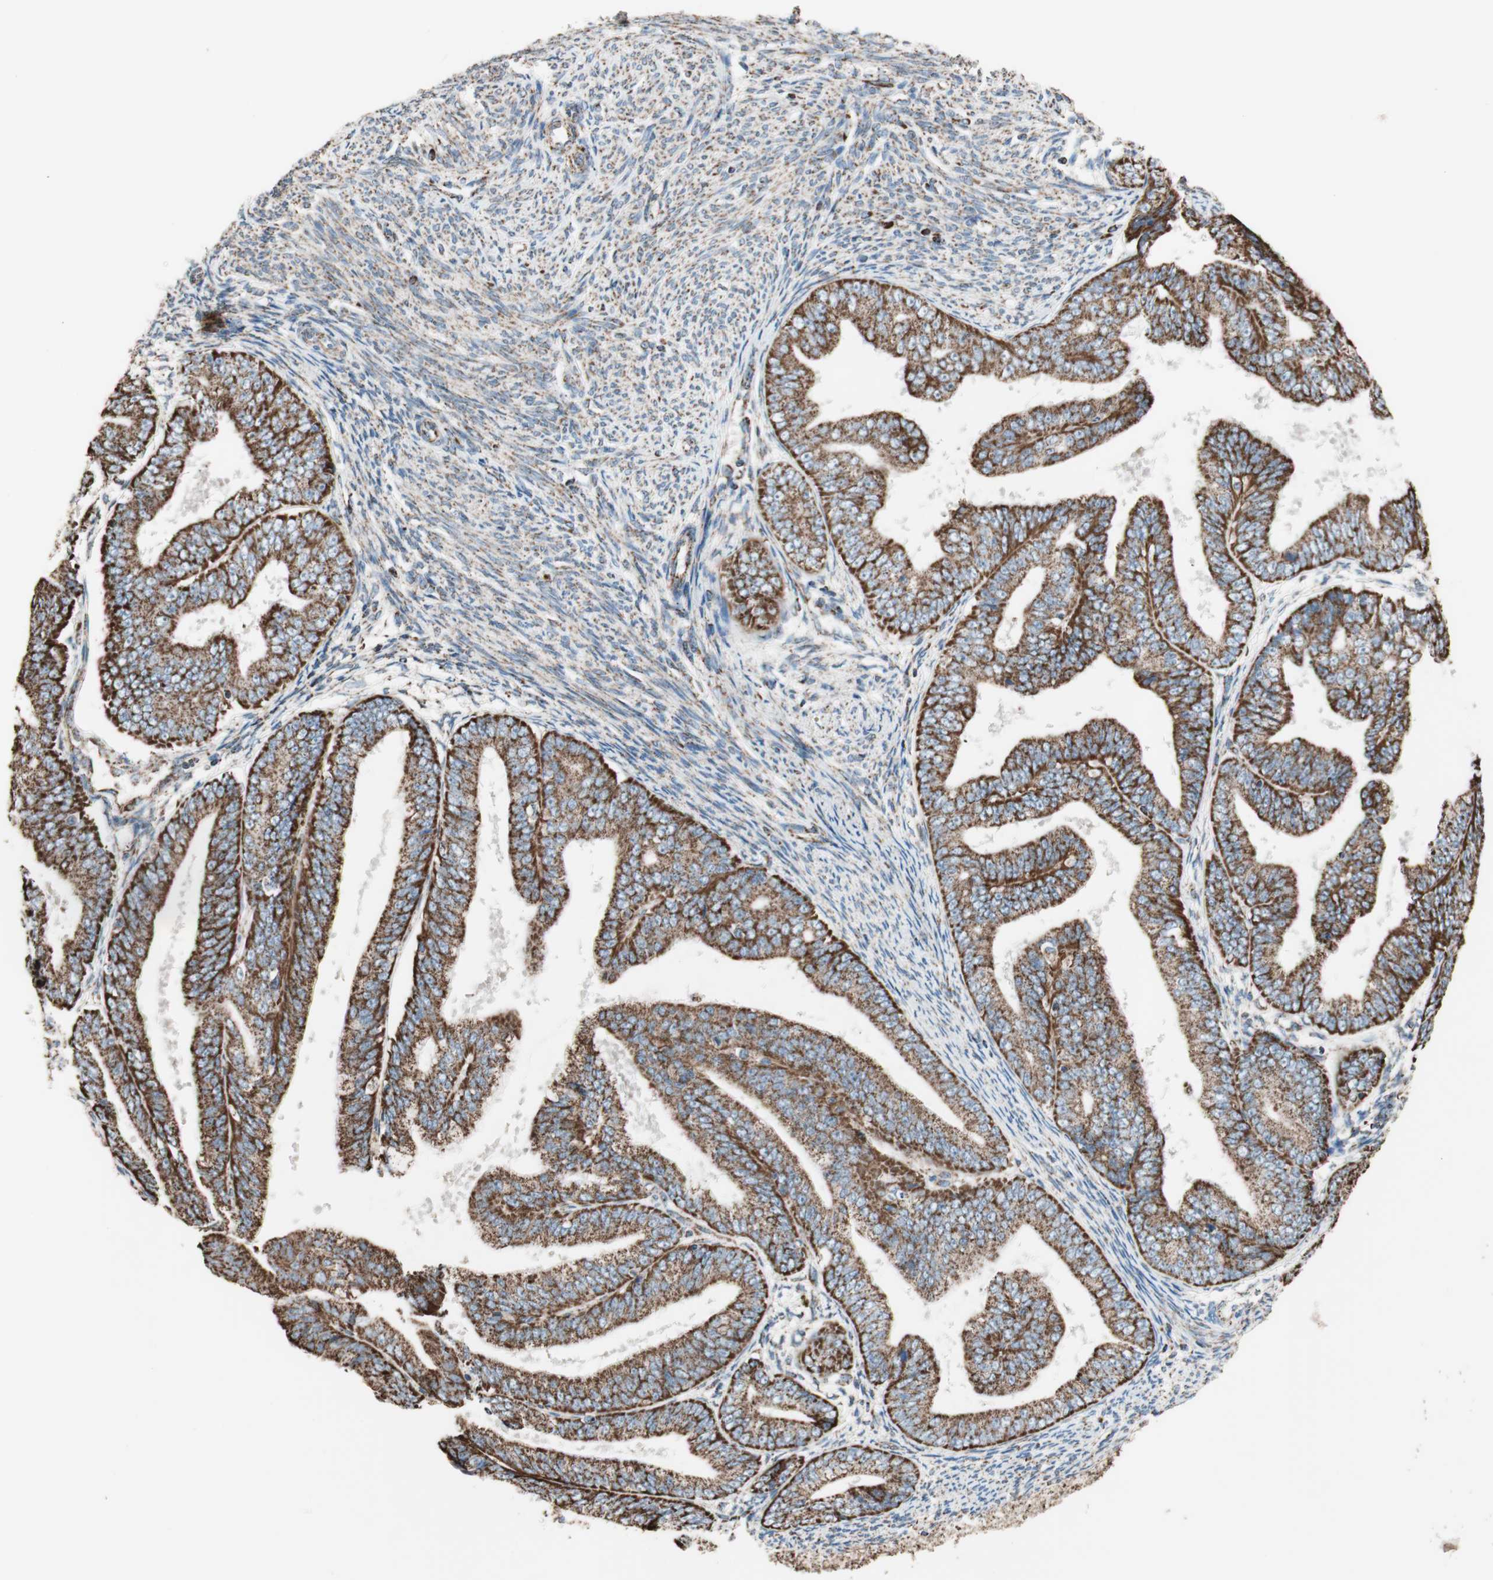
{"staining": {"intensity": "strong", "quantity": ">75%", "location": "cytoplasmic/membranous"}, "tissue": "endometrial cancer", "cell_type": "Tumor cells", "image_type": "cancer", "snomed": [{"axis": "morphology", "description": "Adenocarcinoma, NOS"}, {"axis": "topography", "description": "Endometrium"}], "caption": "DAB immunohistochemical staining of endometrial adenocarcinoma shows strong cytoplasmic/membranous protein staining in about >75% of tumor cells. (Brightfield microscopy of DAB IHC at high magnification).", "gene": "PCSK4", "patient": {"sex": "female", "age": 63}}